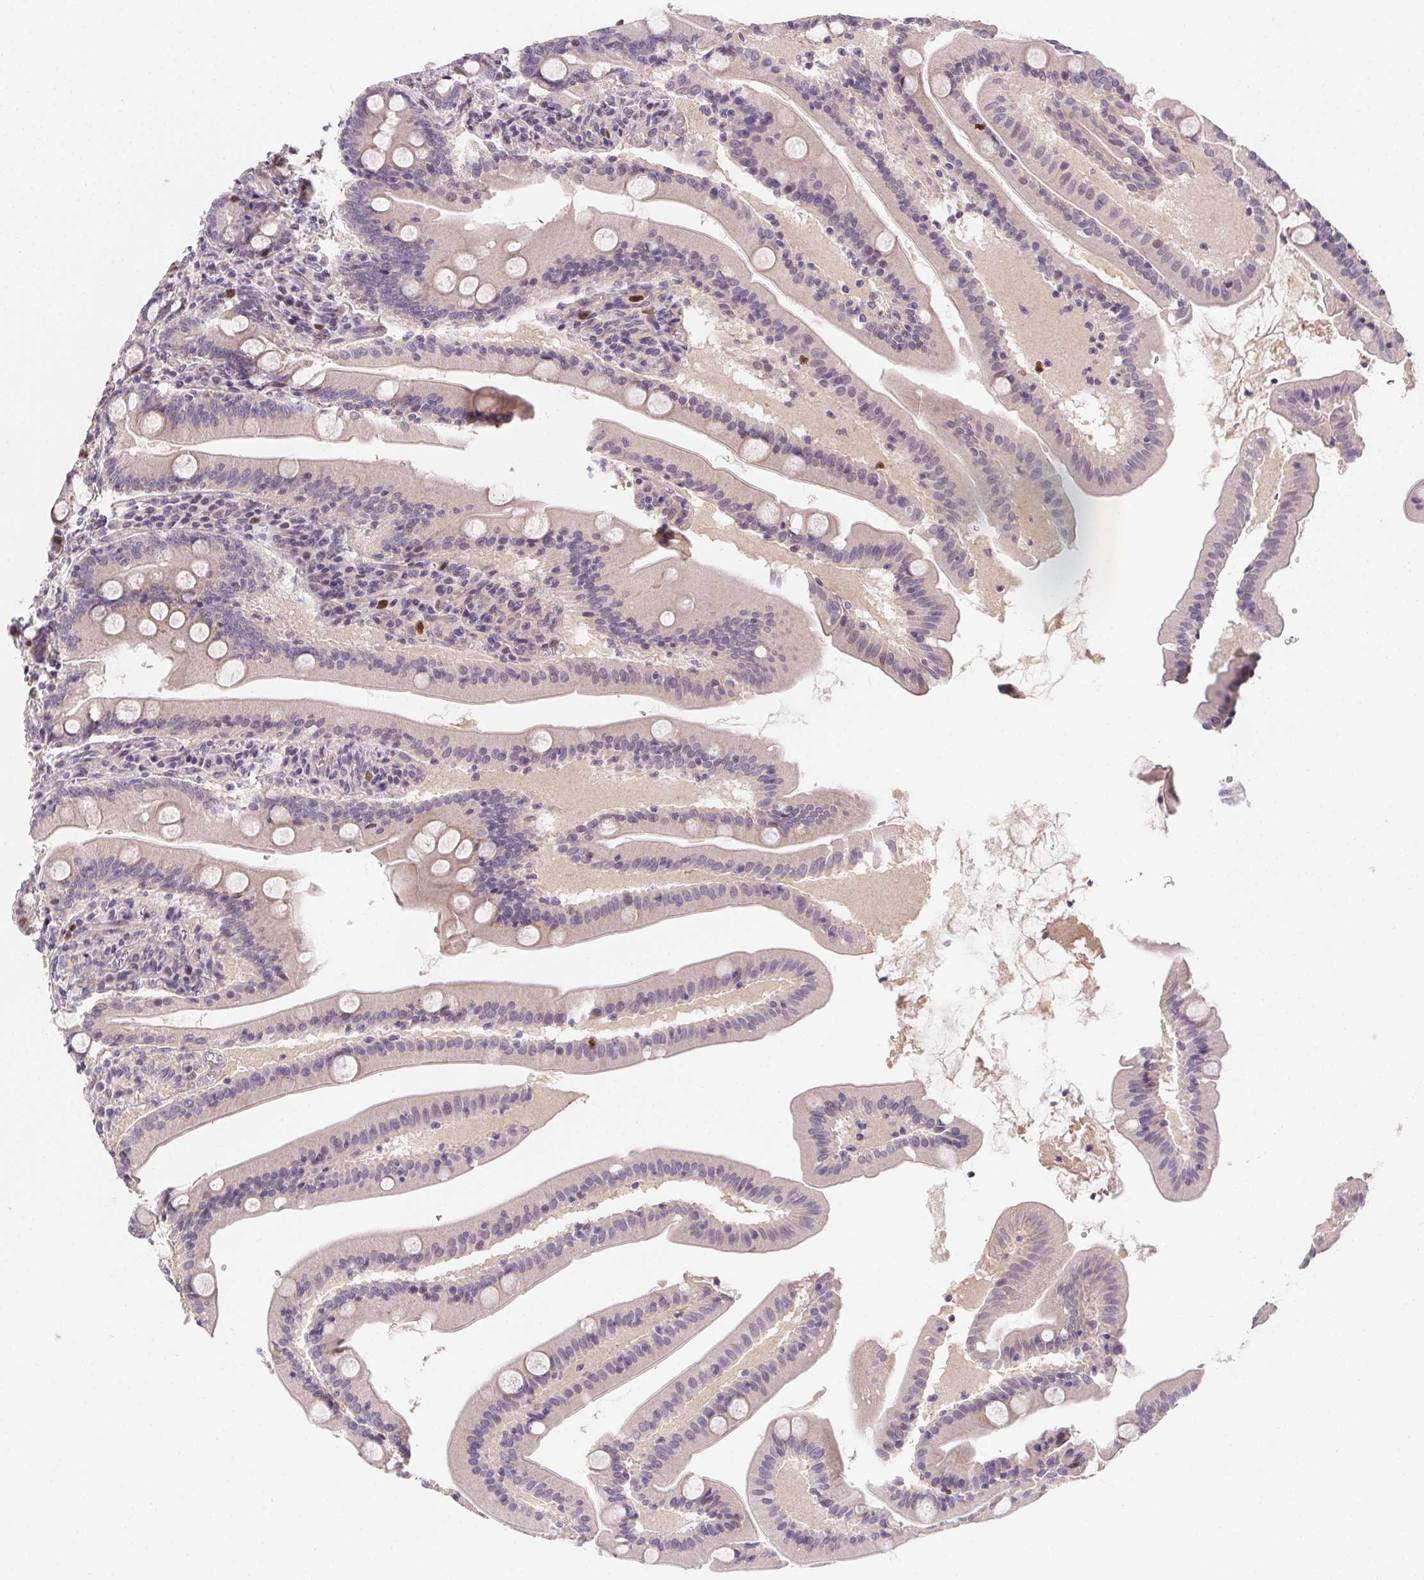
{"staining": {"intensity": "strong", "quantity": "<25%", "location": "nuclear"}, "tissue": "small intestine", "cell_type": "Glandular cells", "image_type": "normal", "snomed": [{"axis": "morphology", "description": "Normal tissue, NOS"}, {"axis": "topography", "description": "Small intestine"}], "caption": "The micrograph exhibits staining of unremarkable small intestine, revealing strong nuclear protein expression (brown color) within glandular cells.", "gene": "HELLS", "patient": {"sex": "male", "age": 37}}